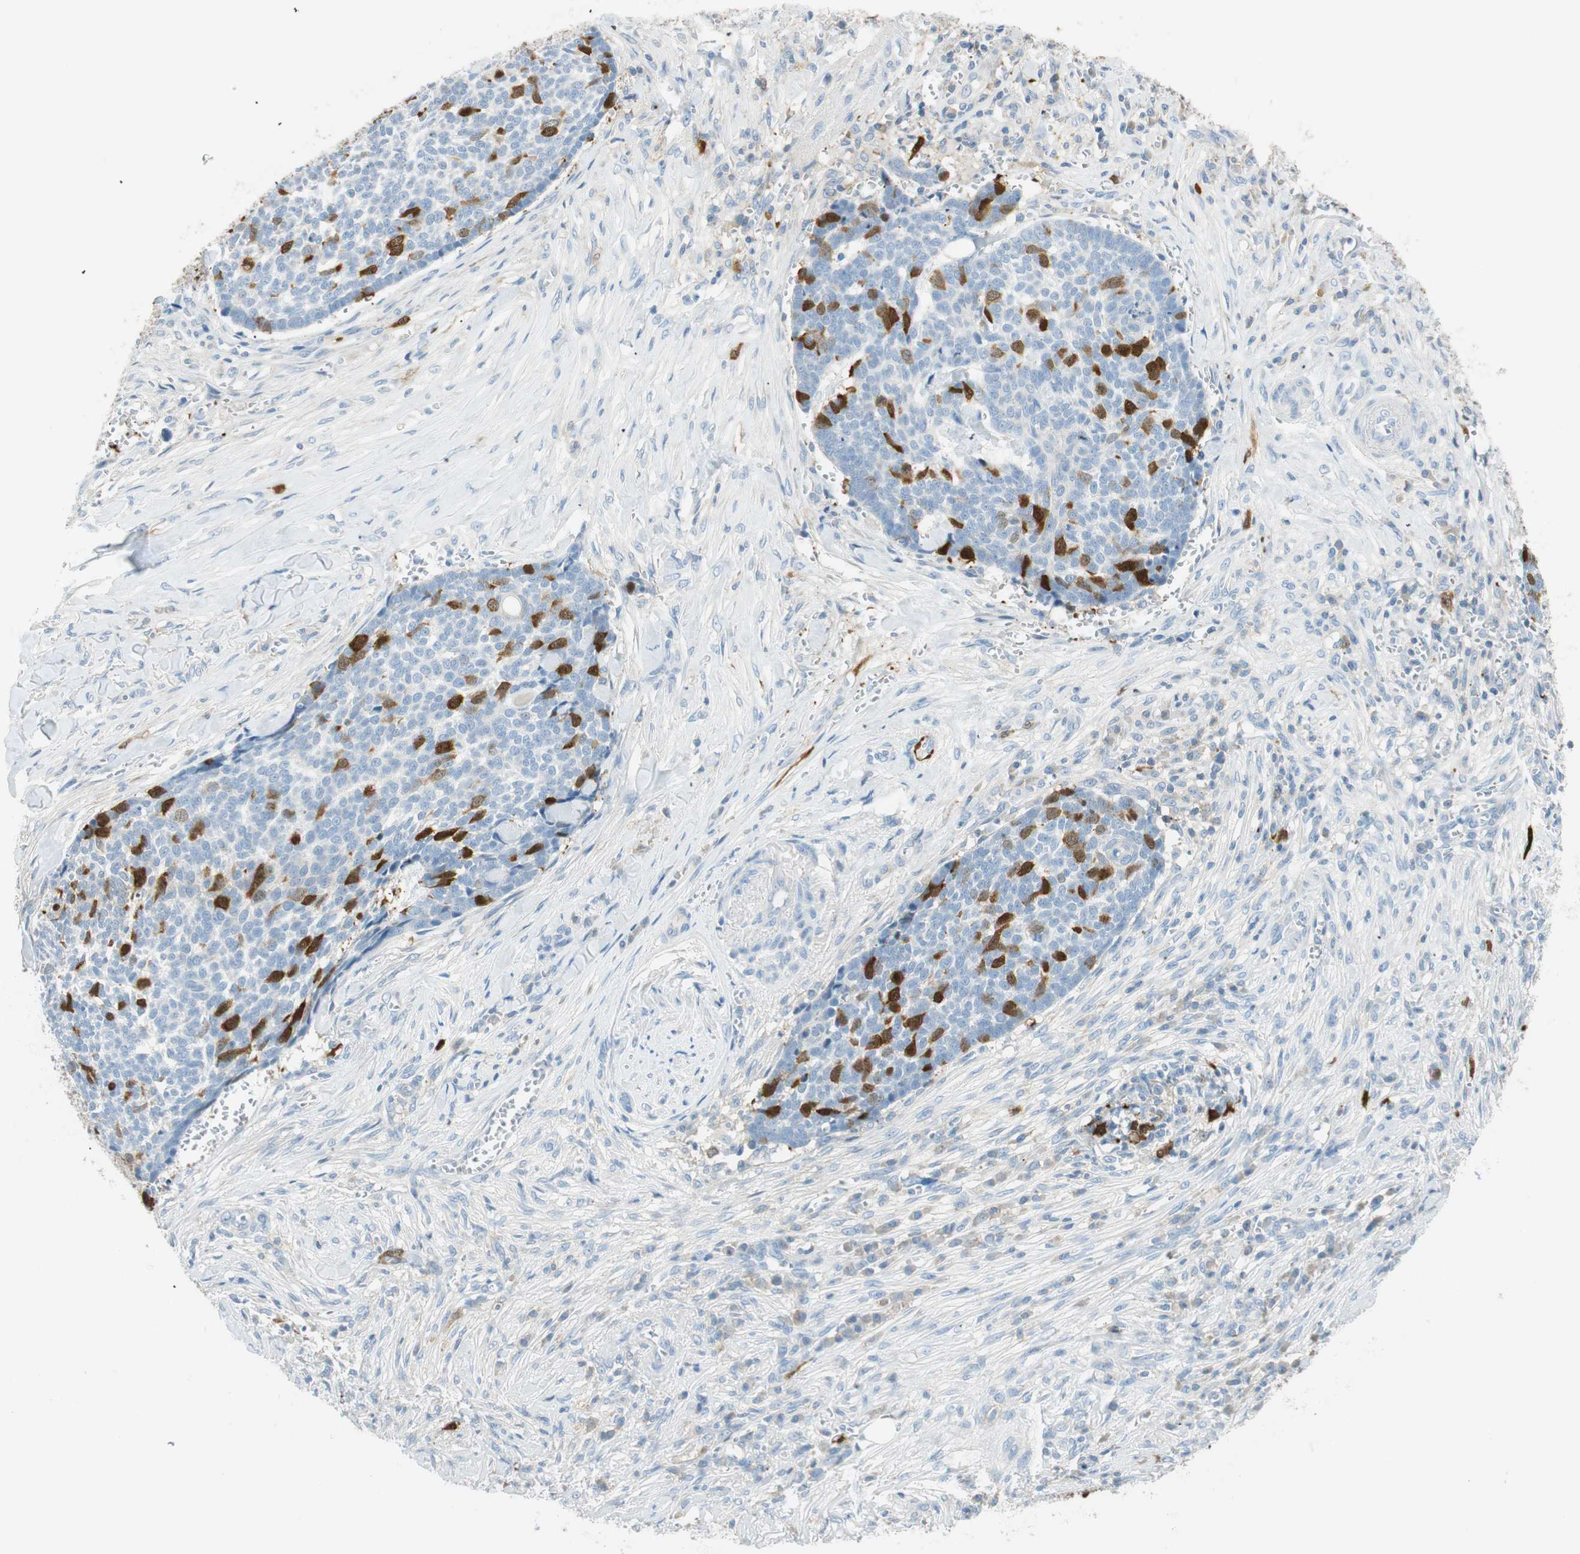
{"staining": {"intensity": "strong", "quantity": "<25%", "location": "cytoplasmic/membranous,nuclear"}, "tissue": "skin cancer", "cell_type": "Tumor cells", "image_type": "cancer", "snomed": [{"axis": "morphology", "description": "Basal cell carcinoma"}, {"axis": "topography", "description": "Skin"}], "caption": "Immunohistochemistry (IHC) (DAB (3,3'-diaminobenzidine)) staining of human skin cancer reveals strong cytoplasmic/membranous and nuclear protein expression in approximately <25% of tumor cells.", "gene": "PTTG1", "patient": {"sex": "male", "age": 84}}